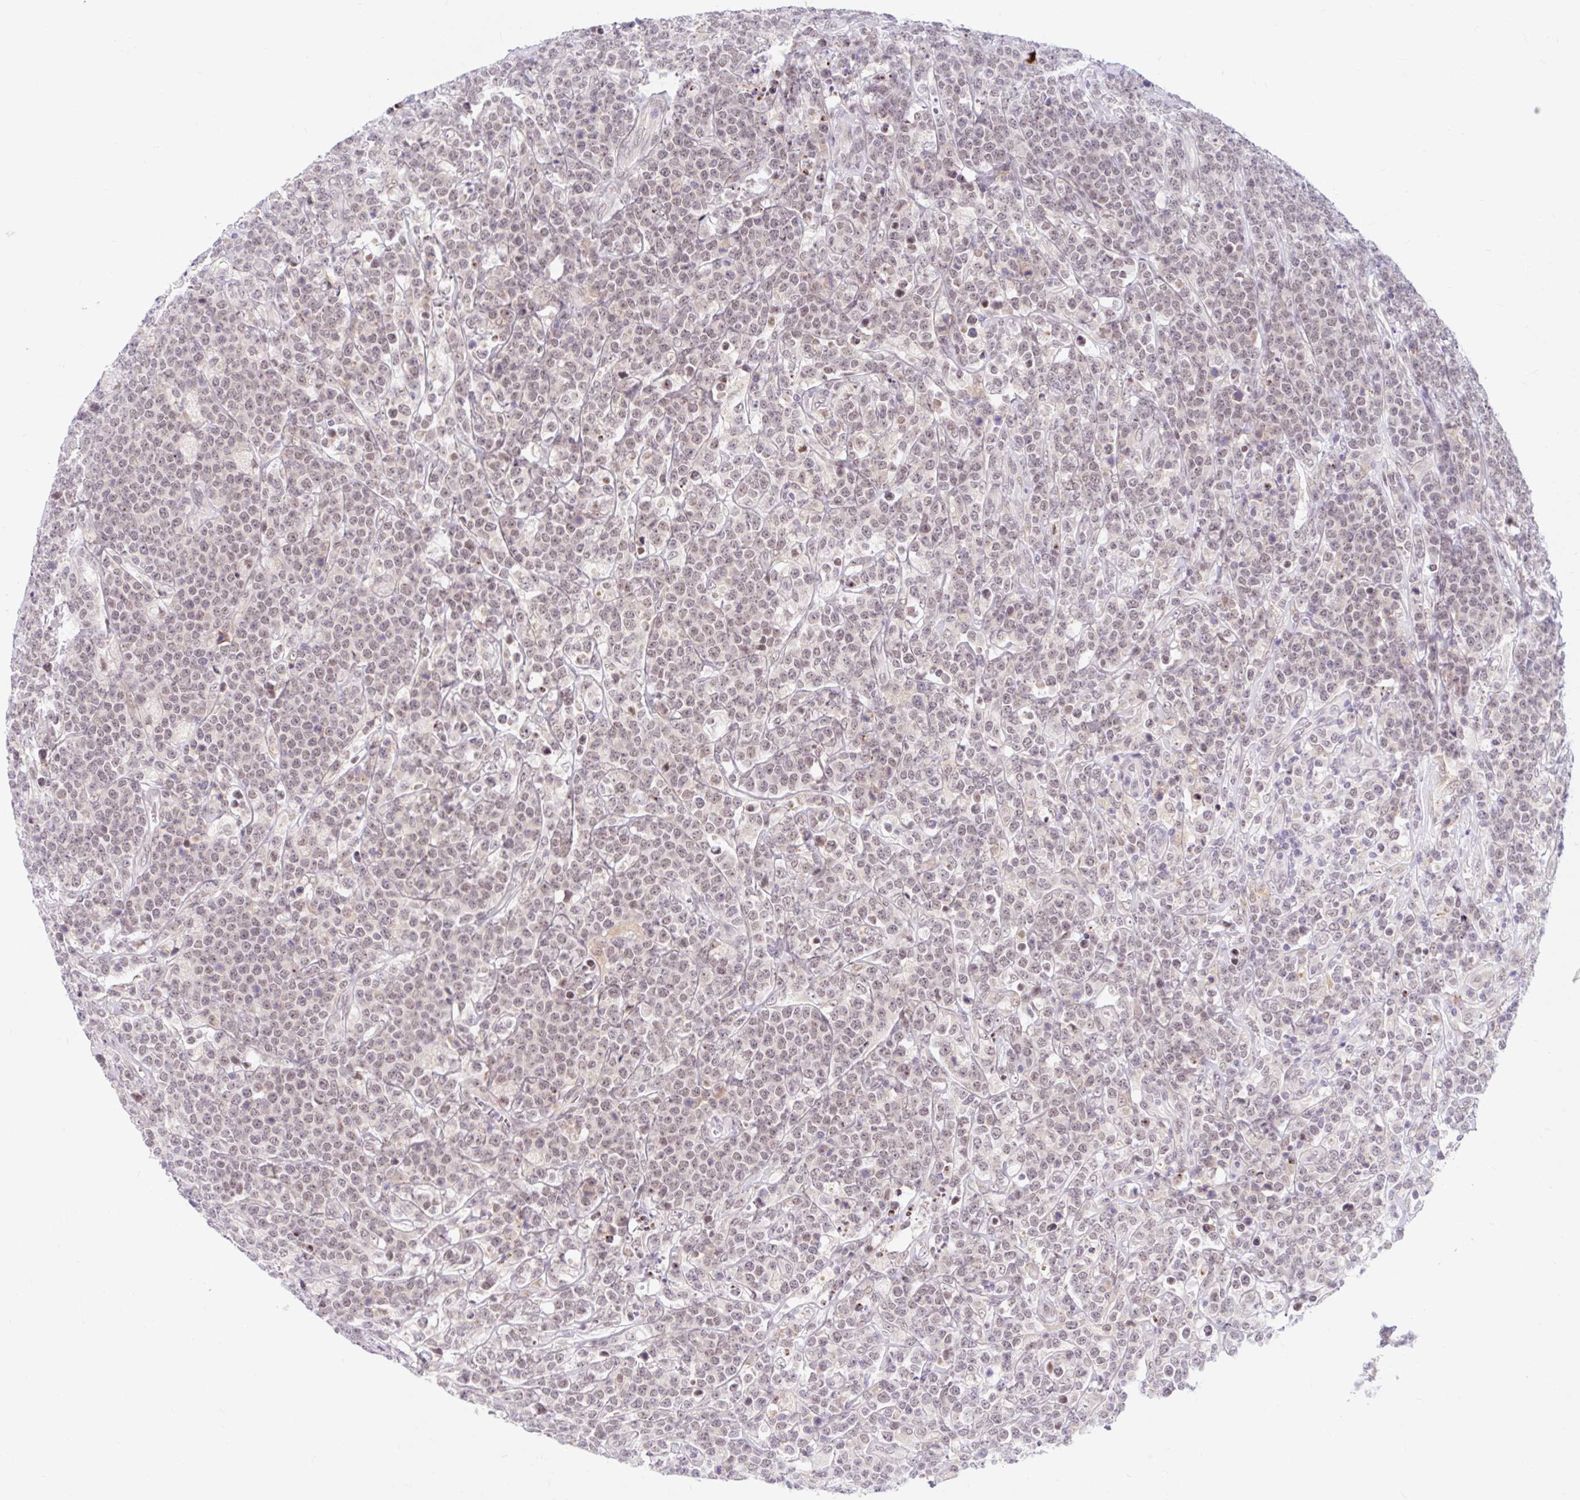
{"staining": {"intensity": "negative", "quantity": "none", "location": "none"}, "tissue": "lymphoma", "cell_type": "Tumor cells", "image_type": "cancer", "snomed": [{"axis": "morphology", "description": "Malignant lymphoma, non-Hodgkin's type, High grade"}, {"axis": "topography", "description": "Small intestine"}], "caption": "Tumor cells are negative for brown protein staining in malignant lymphoma, non-Hodgkin's type (high-grade).", "gene": "SRSF10", "patient": {"sex": "male", "age": 8}}